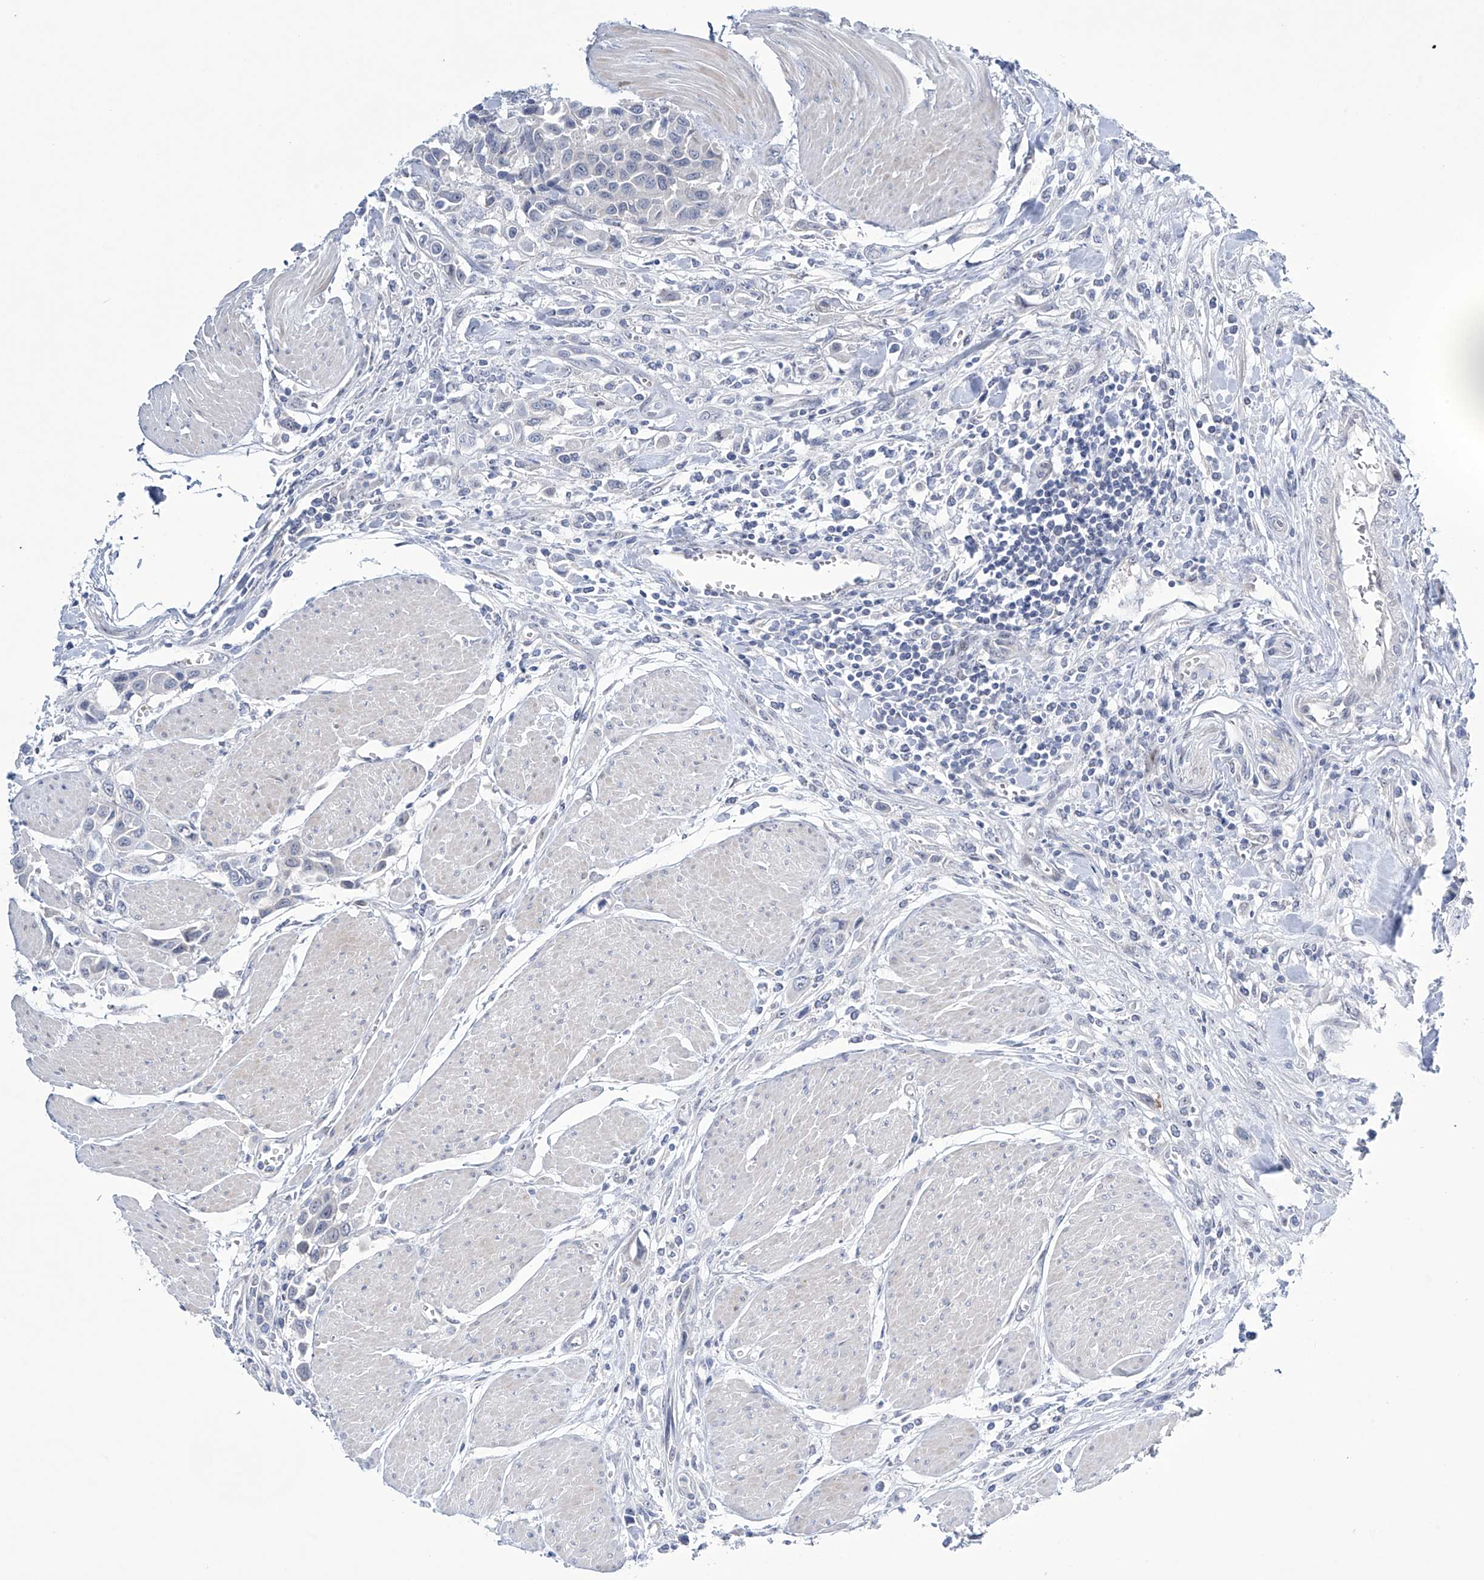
{"staining": {"intensity": "negative", "quantity": "none", "location": "none"}, "tissue": "urothelial cancer", "cell_type": "Tumor cells", "image_type": "cancer", "snomed": [{"axis": "morphology", "description": "Urothelial carcinoma, High grade"}, {"axis": "topography", "description": "Urinary bladder"}], "caption": "A photomicrograph of human high-grade urothelial carcinoma is negative for staining in tumor cells. The staining is performed using DAB brown chromogen with nuclei counter-stained in using hematoxylin.", "gene": "TRIM60", "patient": {"sex": "male", "age": 50}}